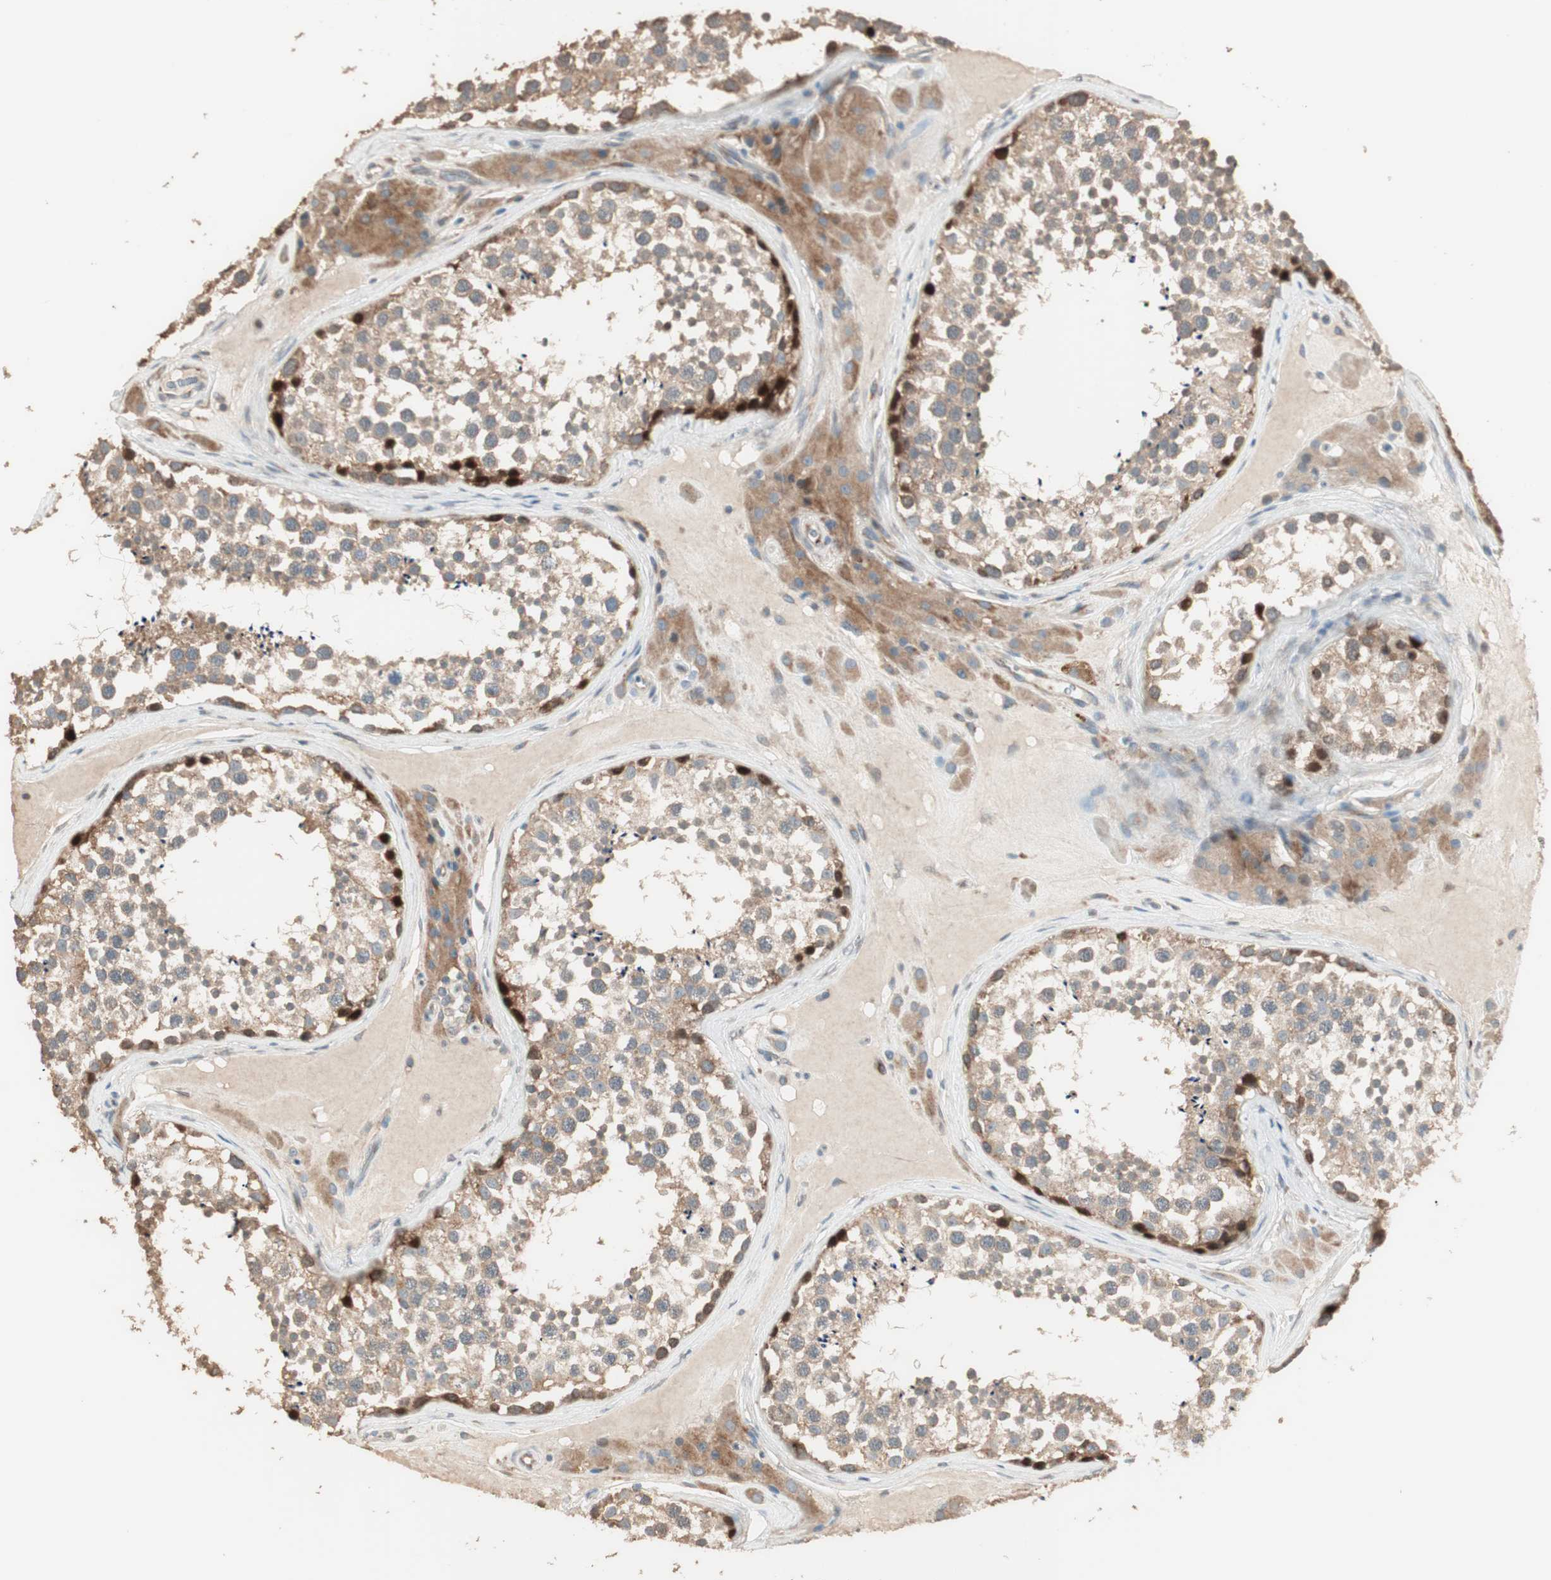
{"staining": {"intensity": "moderate", "quantity": ">75%", "location": "cytoplasmic/membranous"}, "tissue": "testis", "cell_type": "Cells in seminiferous ducts", "image_type": "normal", "snomed": [{"axis": "morphology", "description": "Normal tissue, NOS"}, {"axis": "topography", "description": "Testis"}], "caption": "Moderate cytoplasmic/membranous protein staining is appreciated in approximately >75% of cells in seminiferous ducts in testis. Nuclei are stained in blue.", "gene": "RARRES1", "patient": {"sex": "male", "age": 46}}